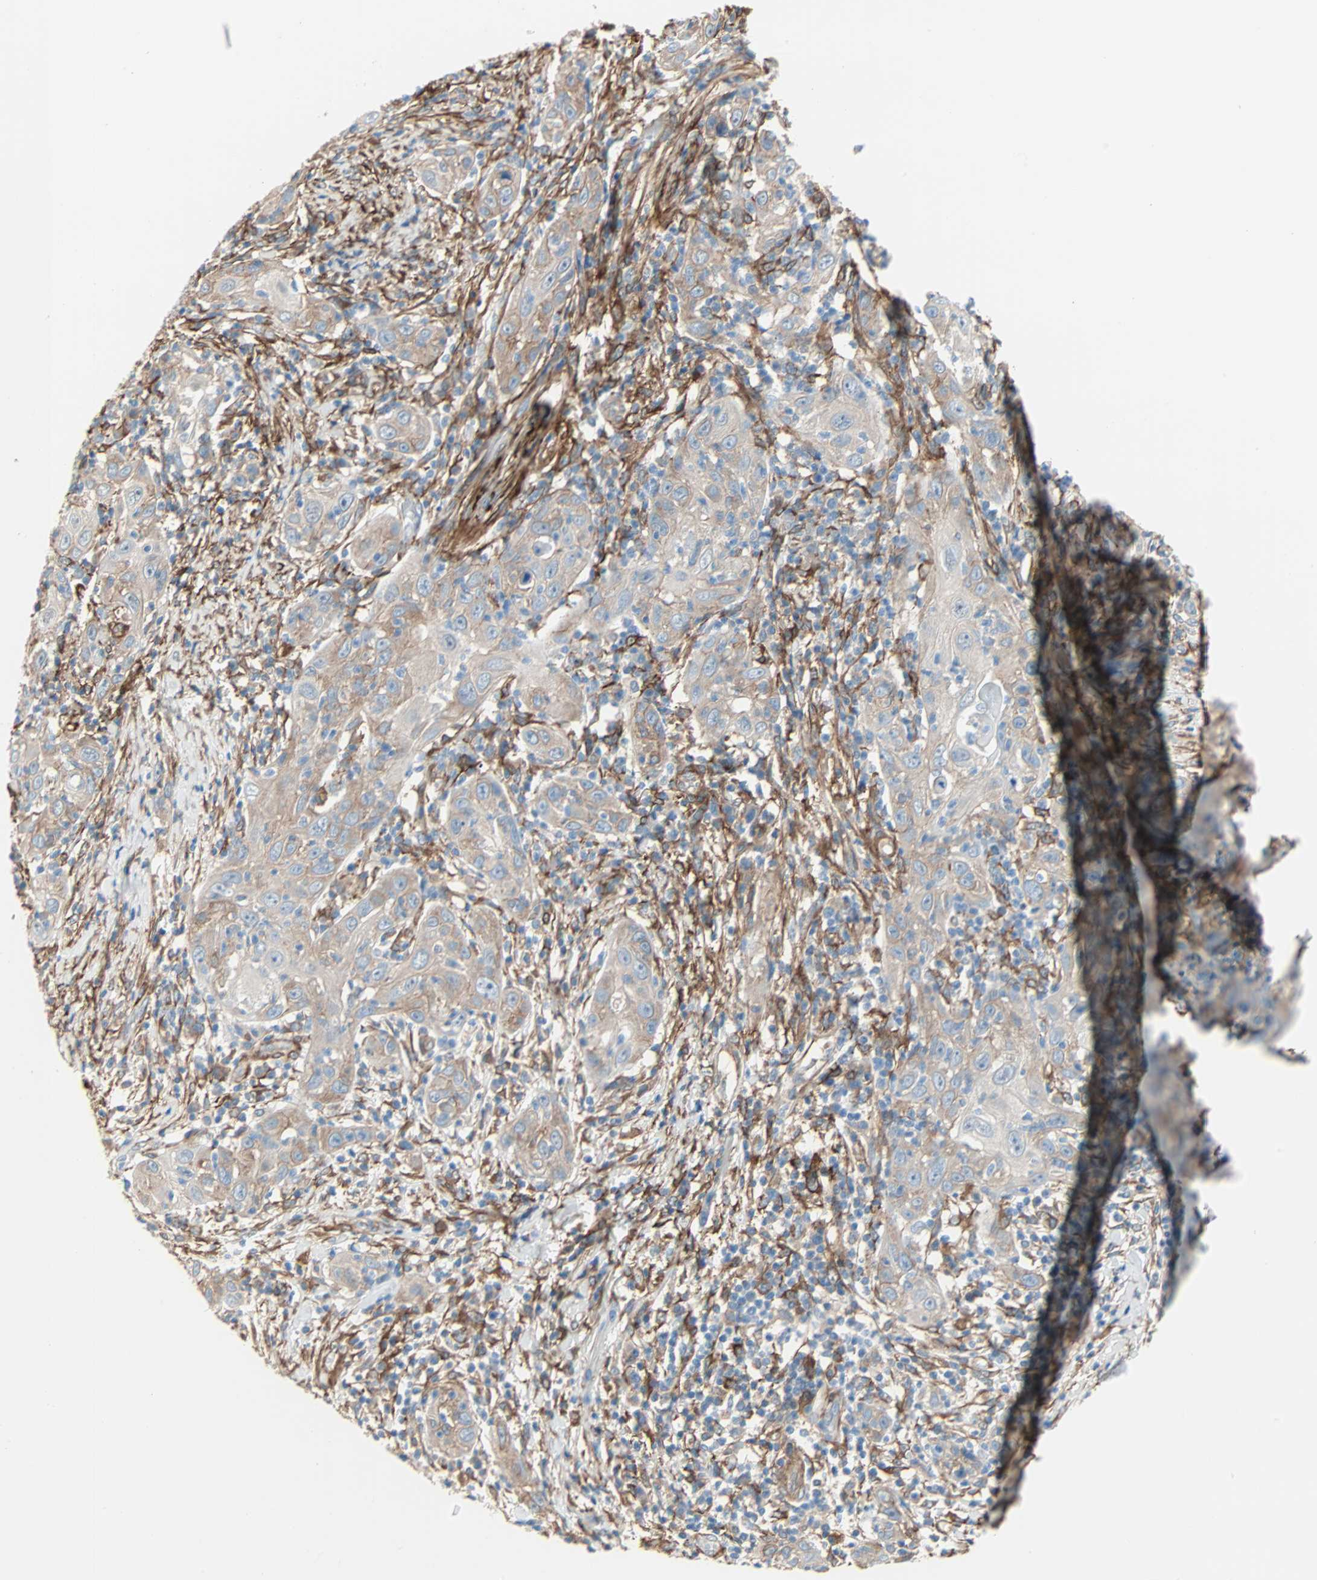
{"staining": {"intensity": "moderate", "quantity": ">75%", "location": "cytoplasmic/membranous"}, "tissue": "skin cancer", "cell_type": "Tumor cells", "image_type": "cancer", "snomed": [{"axis": "morphology", "description": "Squamous cell carcinoma, NOS"}, {"axis": "topography", "description": "Skin"}], "caption": "A histopathology image of skin squamous cell carcinoma stained for a protein reveals moderate cytoplasmic/membranous brown staining in tumor cells.", "gene": "EPB41L2", "patient": {"sex": "female", "age": 88}}